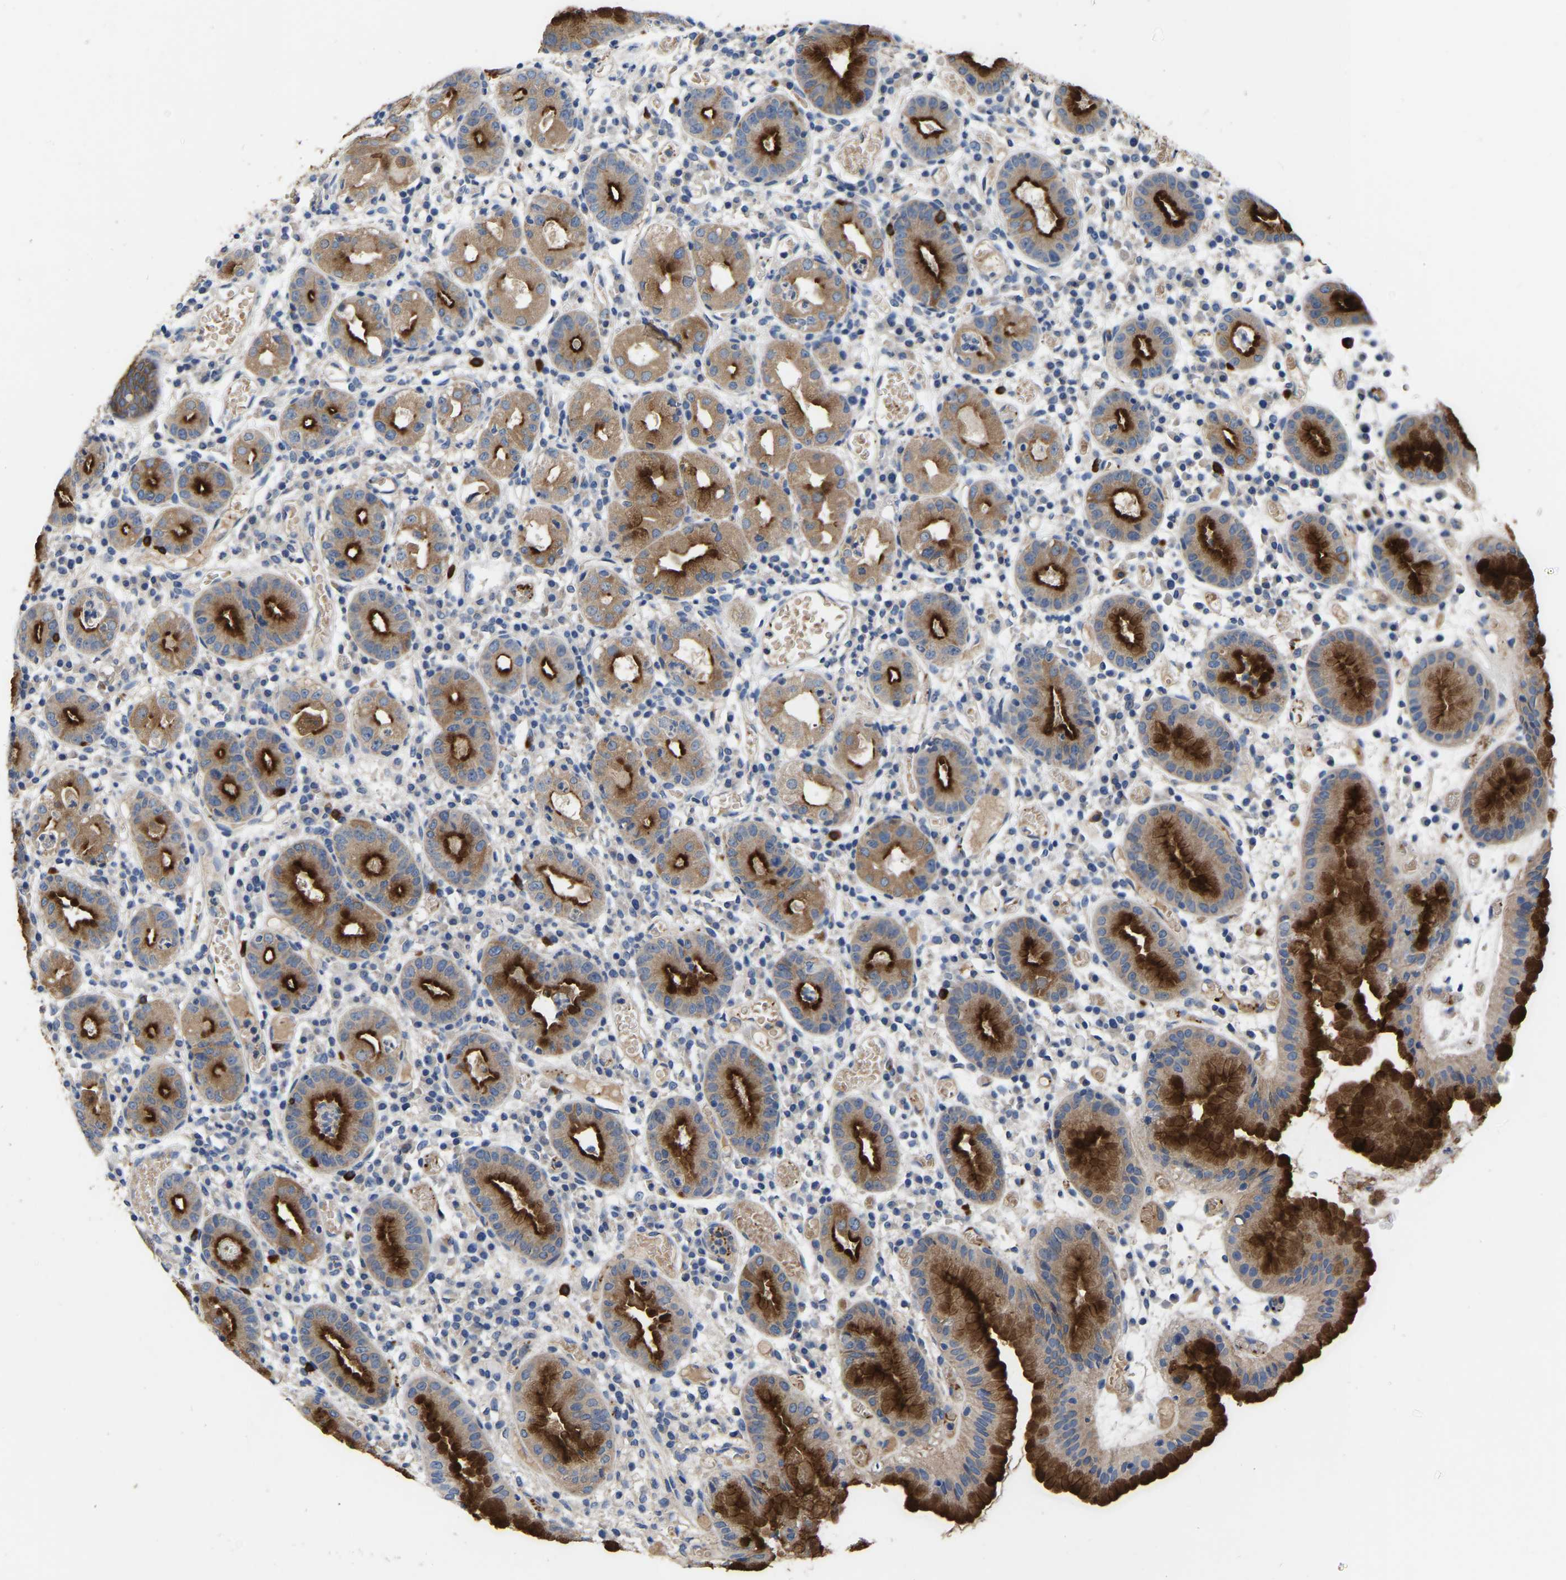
{"staining": {"intensity": "strong", "quantity": ">75%", "location": "cytoplasmic/membranous"}, "tissue": "stomach", "cell_type": "Glandular cells", "image_type": "normal", "snomed": [{"axis": "morphology", "description": "Normal tissue, NOS"}, {"axis": "topography", "description": "Stomach"}, {"axis": "topography", "description": "Stomach, lower"}], "caption": "Strong cytoplasmic/membranous expression is present in approximately >75% of glandular cells in benign stomach. Nuclei are stained in blue.", "gene": "RAB27B", "patient": {"sex": "female", "age": 75}}